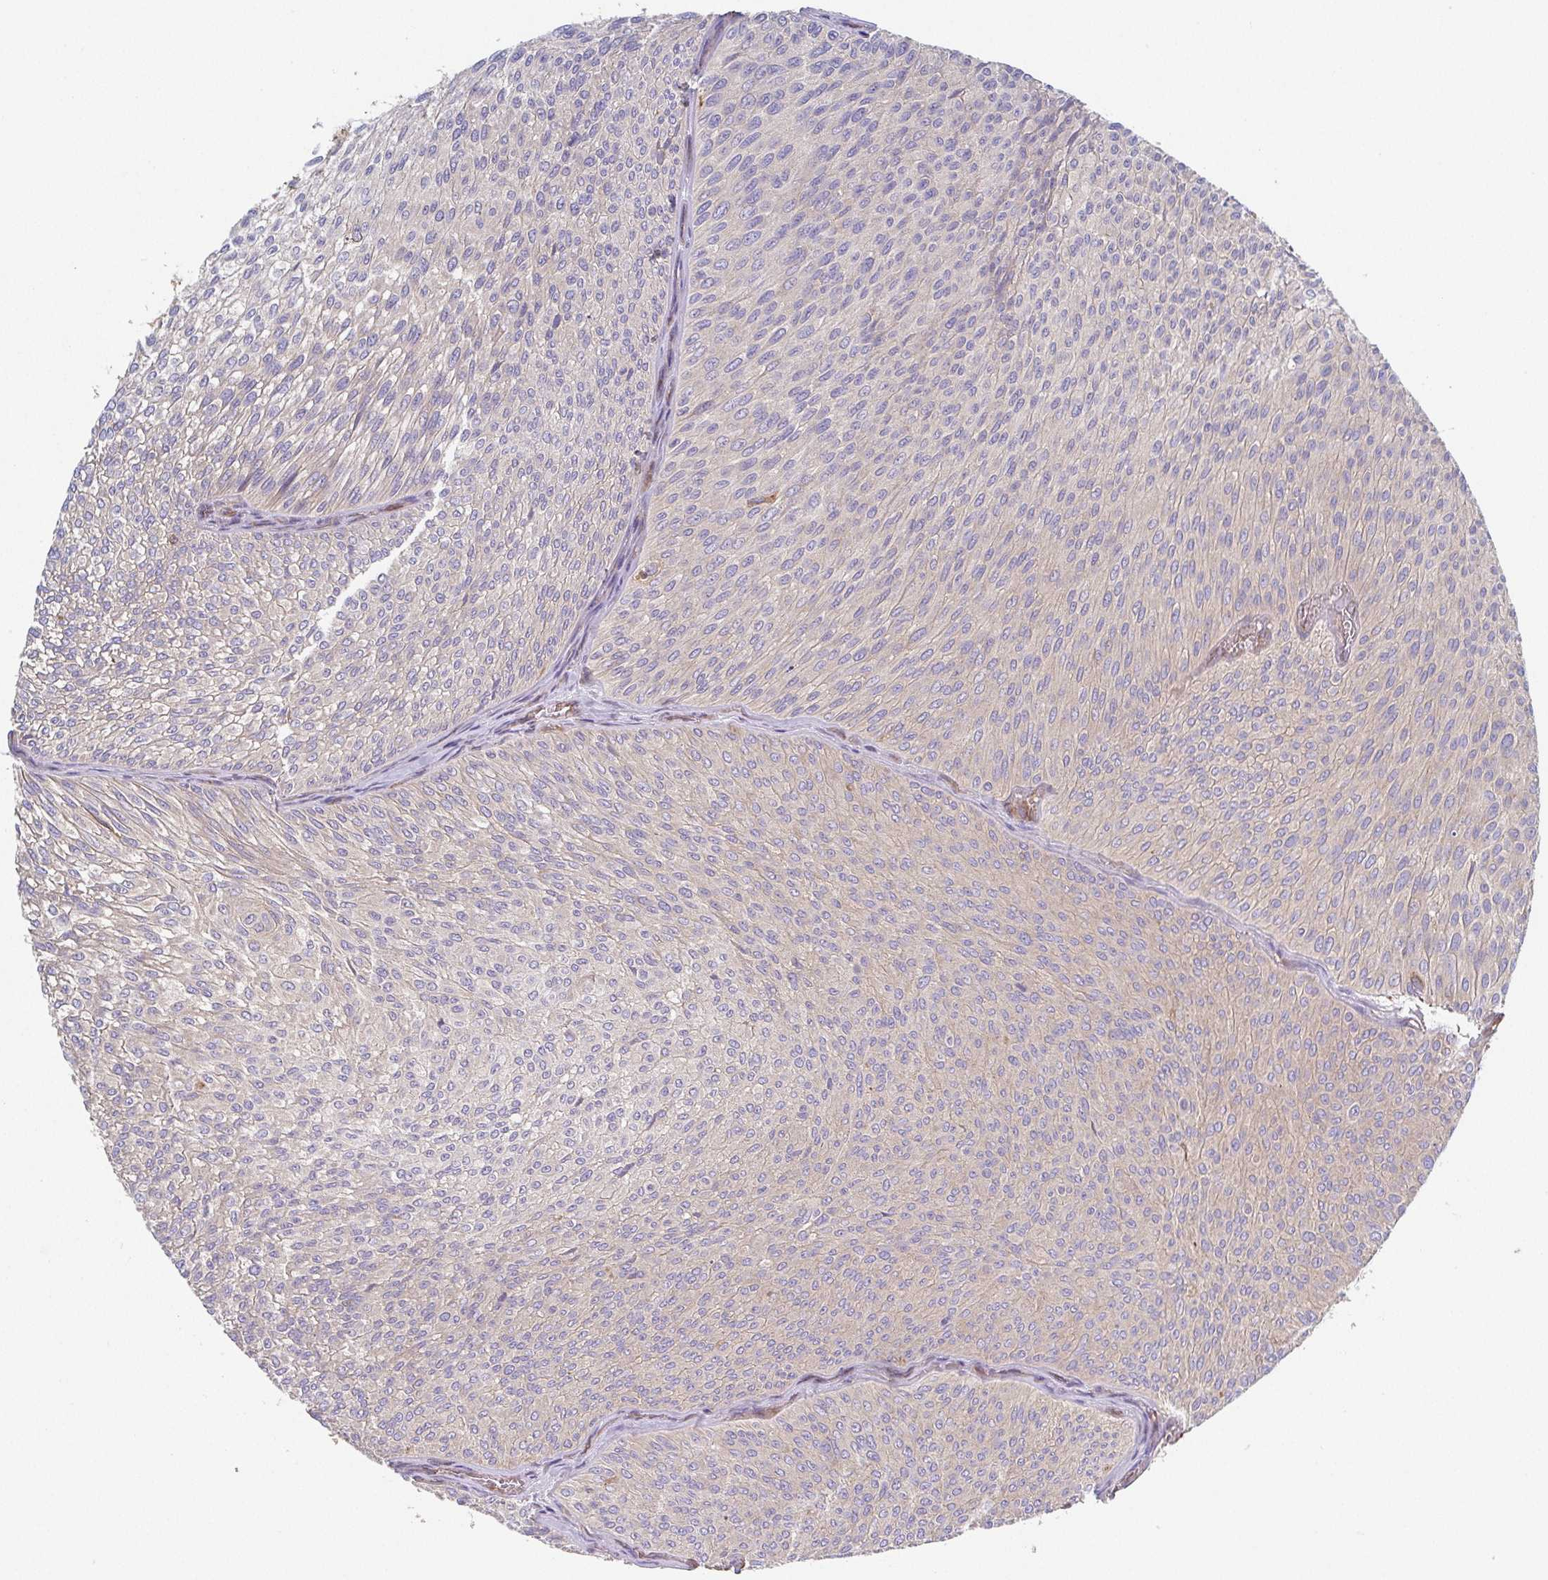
{"staining": {"intensity": "negative", "quantity": "none", "location": "none"}, "tissue": "urothelial cancer", "cell_type": "Tumor cells", "image_type": "cancer", "snomed": [{"axis": "morphology", "description": "Urothelial carcinoma, Low grade"}, {"axis": "topography", "description": "Urinary bladder"}], "caption": "Histopathology image shows no significant protein positivity in tumor cells of low-grade urothelial carcinoma.", "gene": "TMEM229A", "patient": {"sex": "male", "age": 91}}